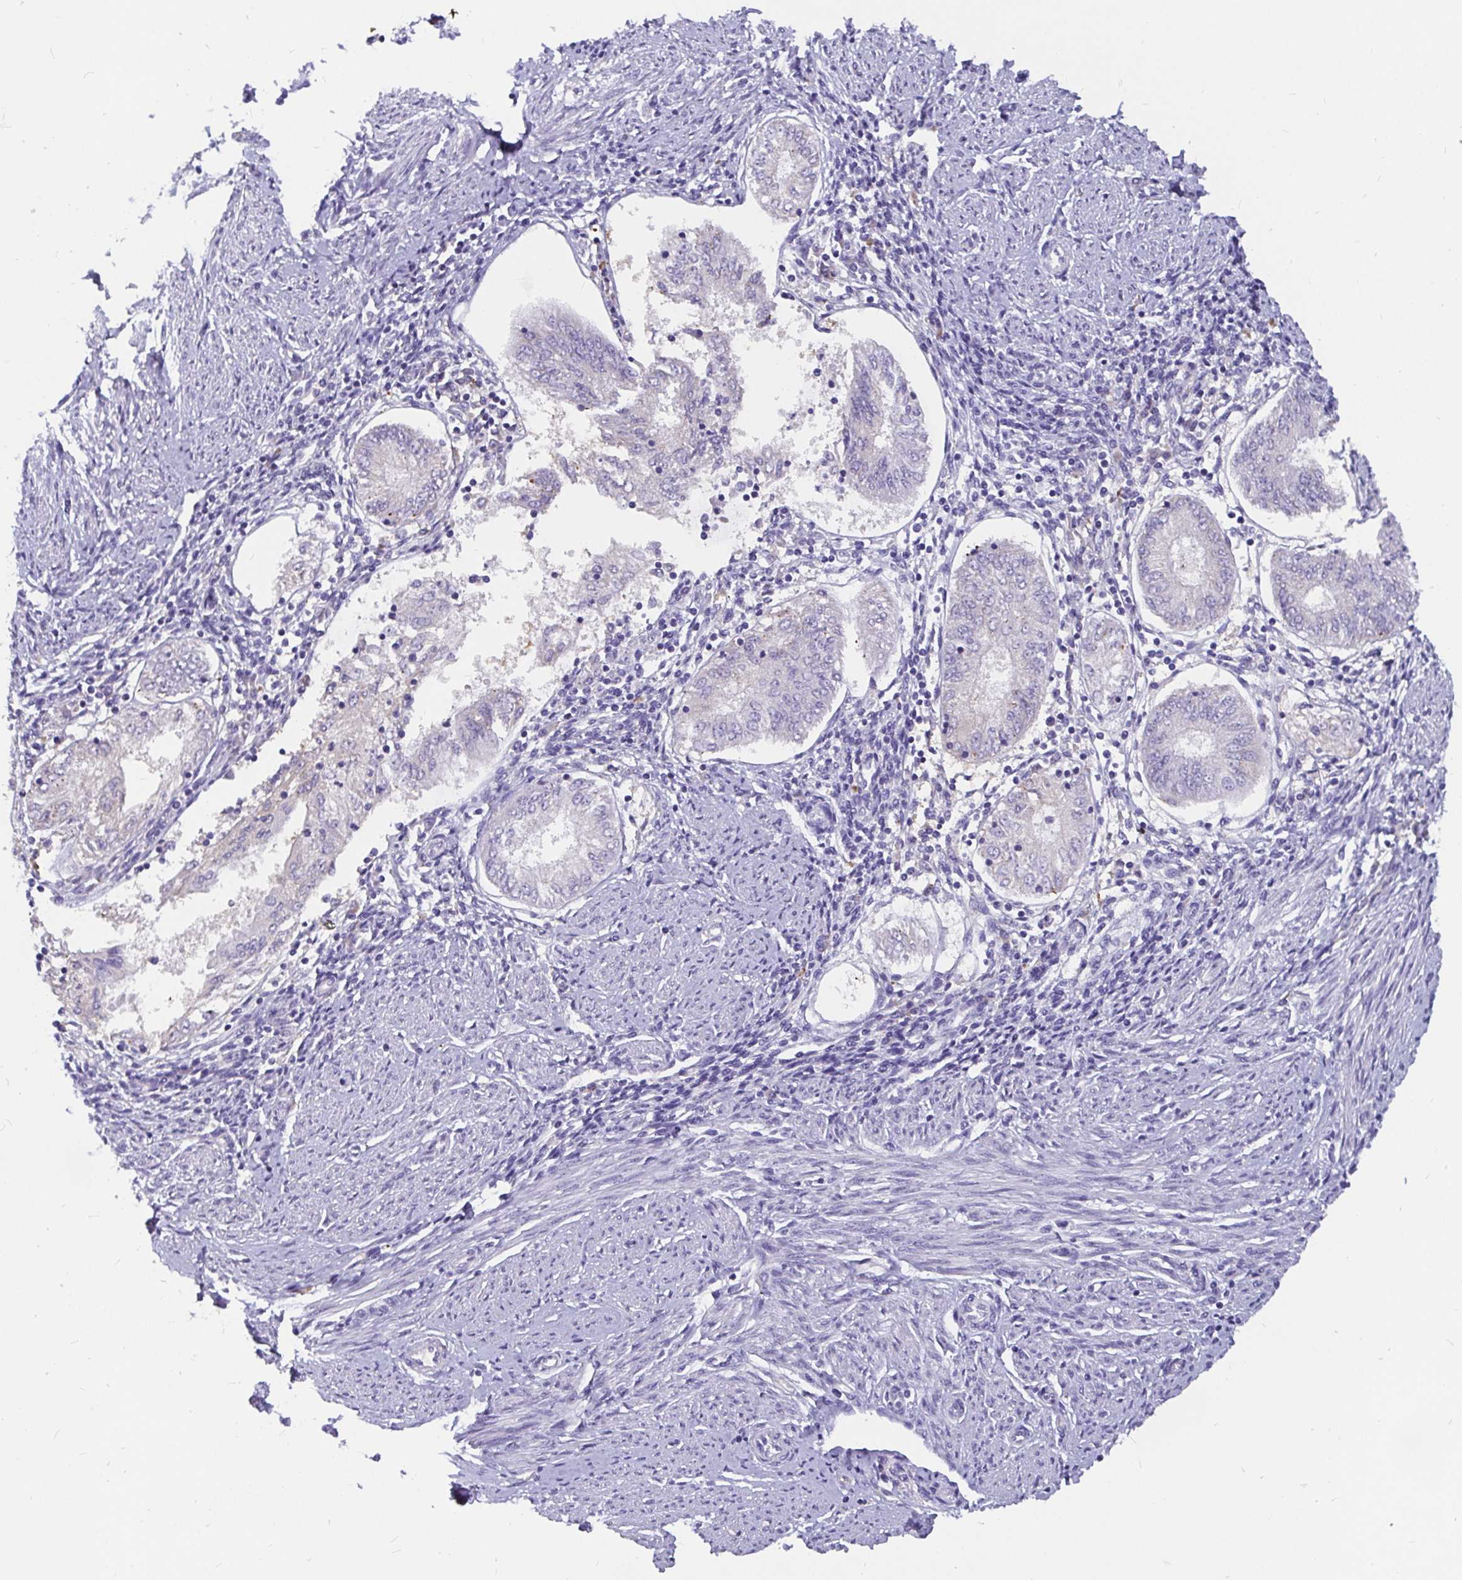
{"staining": {"intensity": "negative", "quantity": "none", "location": "none"}, "tissue": "endometrial cancer", "cell_type": "Tumor cells", "image_type": "cancer", "snomed": [{"axis": "morphology", "description": "Adenocarcinoma, NOS"}, {"axis": "topography", "description": "Endometrium"}], "caption": "Immunohistochemistry (IHC) histopathology image of neoplastic tissue: human endometrial cancer stained with DAB (3,3'-diaminobenzidine) reveals no significant protein positivity in tumor cells. (Brightfield microscopy of DAB (3,3'-diaminobenzidine) immunohistochemistry (IHC) at high magnification).", "gene": "ADAMTS6", "patient": {"sex": "female", "age": 68}}